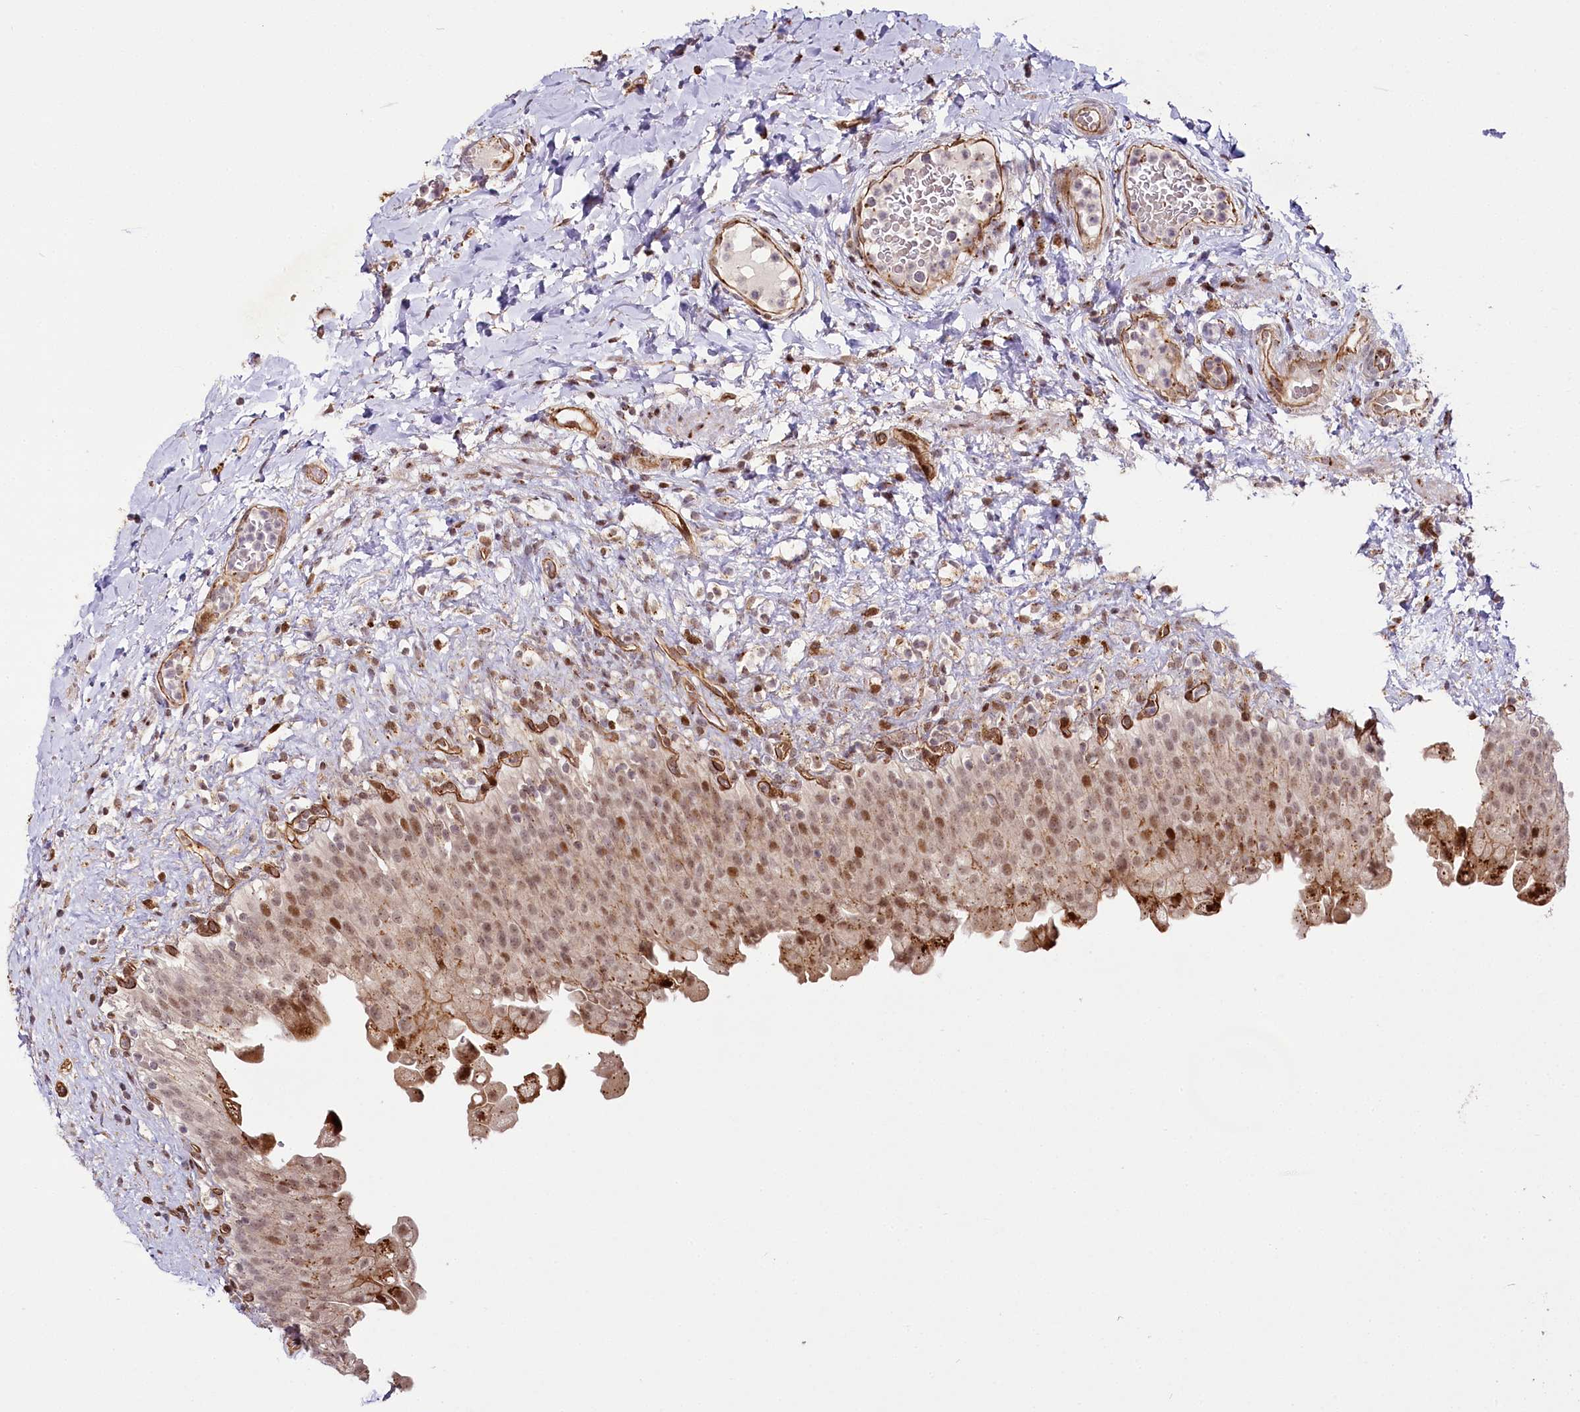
{"staining": {"intensity": "moderate", "quantity": ">75%", "location": "cytoplasmic/membranous,nuclear"}, "tissue": "urinary bladder", "cell_type": "Urothelial cells", "image_type": "normal", "snomed": [{"axis": "morphology", "description": "Normal tissue, NOS"}, {"axis": "topography", "description": "Urinary bladder"}], "caption": "Benign urinary bladder displays moderate cytoplasmic/membranous,nuclear expression in approximately >75% of urothelial cells, visualized by immunohistochemistry.", "gene": "COPG1", "patient": {"sex": "female", "age": 27}}